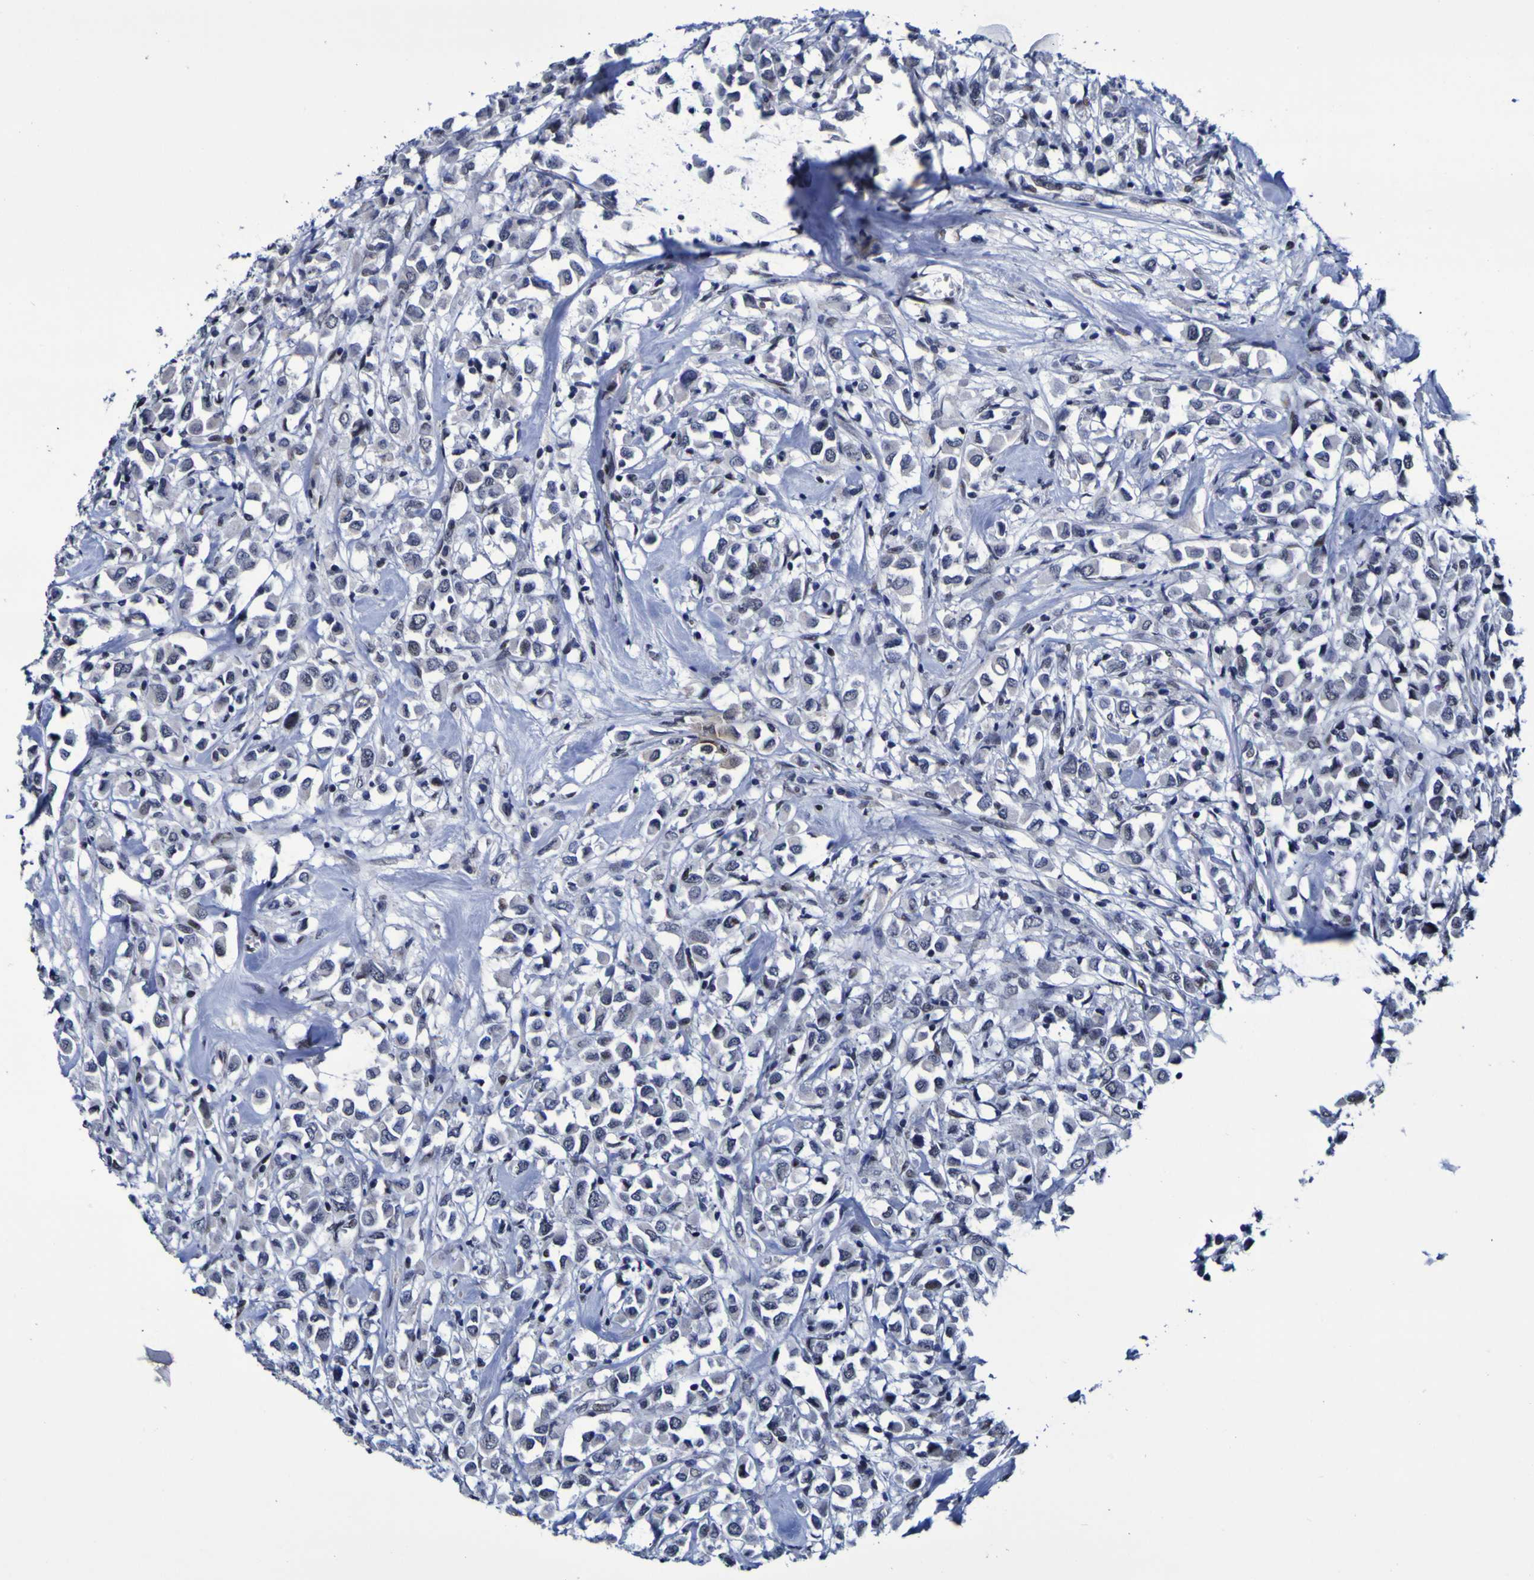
{"staining": {"intensity": "weak", "quantity": "<25%", "location": "nuclear"}, "tissue": "breast cancer", "cell_type": "Tumor cells", "image_type": "cancer", "snomed": [{"axis": "morphology", "description": "Duct carcinoma"}, {"axis": "topography", "description": "Breast"}], "caption": "Immunohistochemical staining of breast cancer exhibits no significant positivity in tumor cells. (Brightfield microscopy of DAB IHC at high magnification).", "gene": "MBD3", "patient": {"sex": "female", "age": 61}}